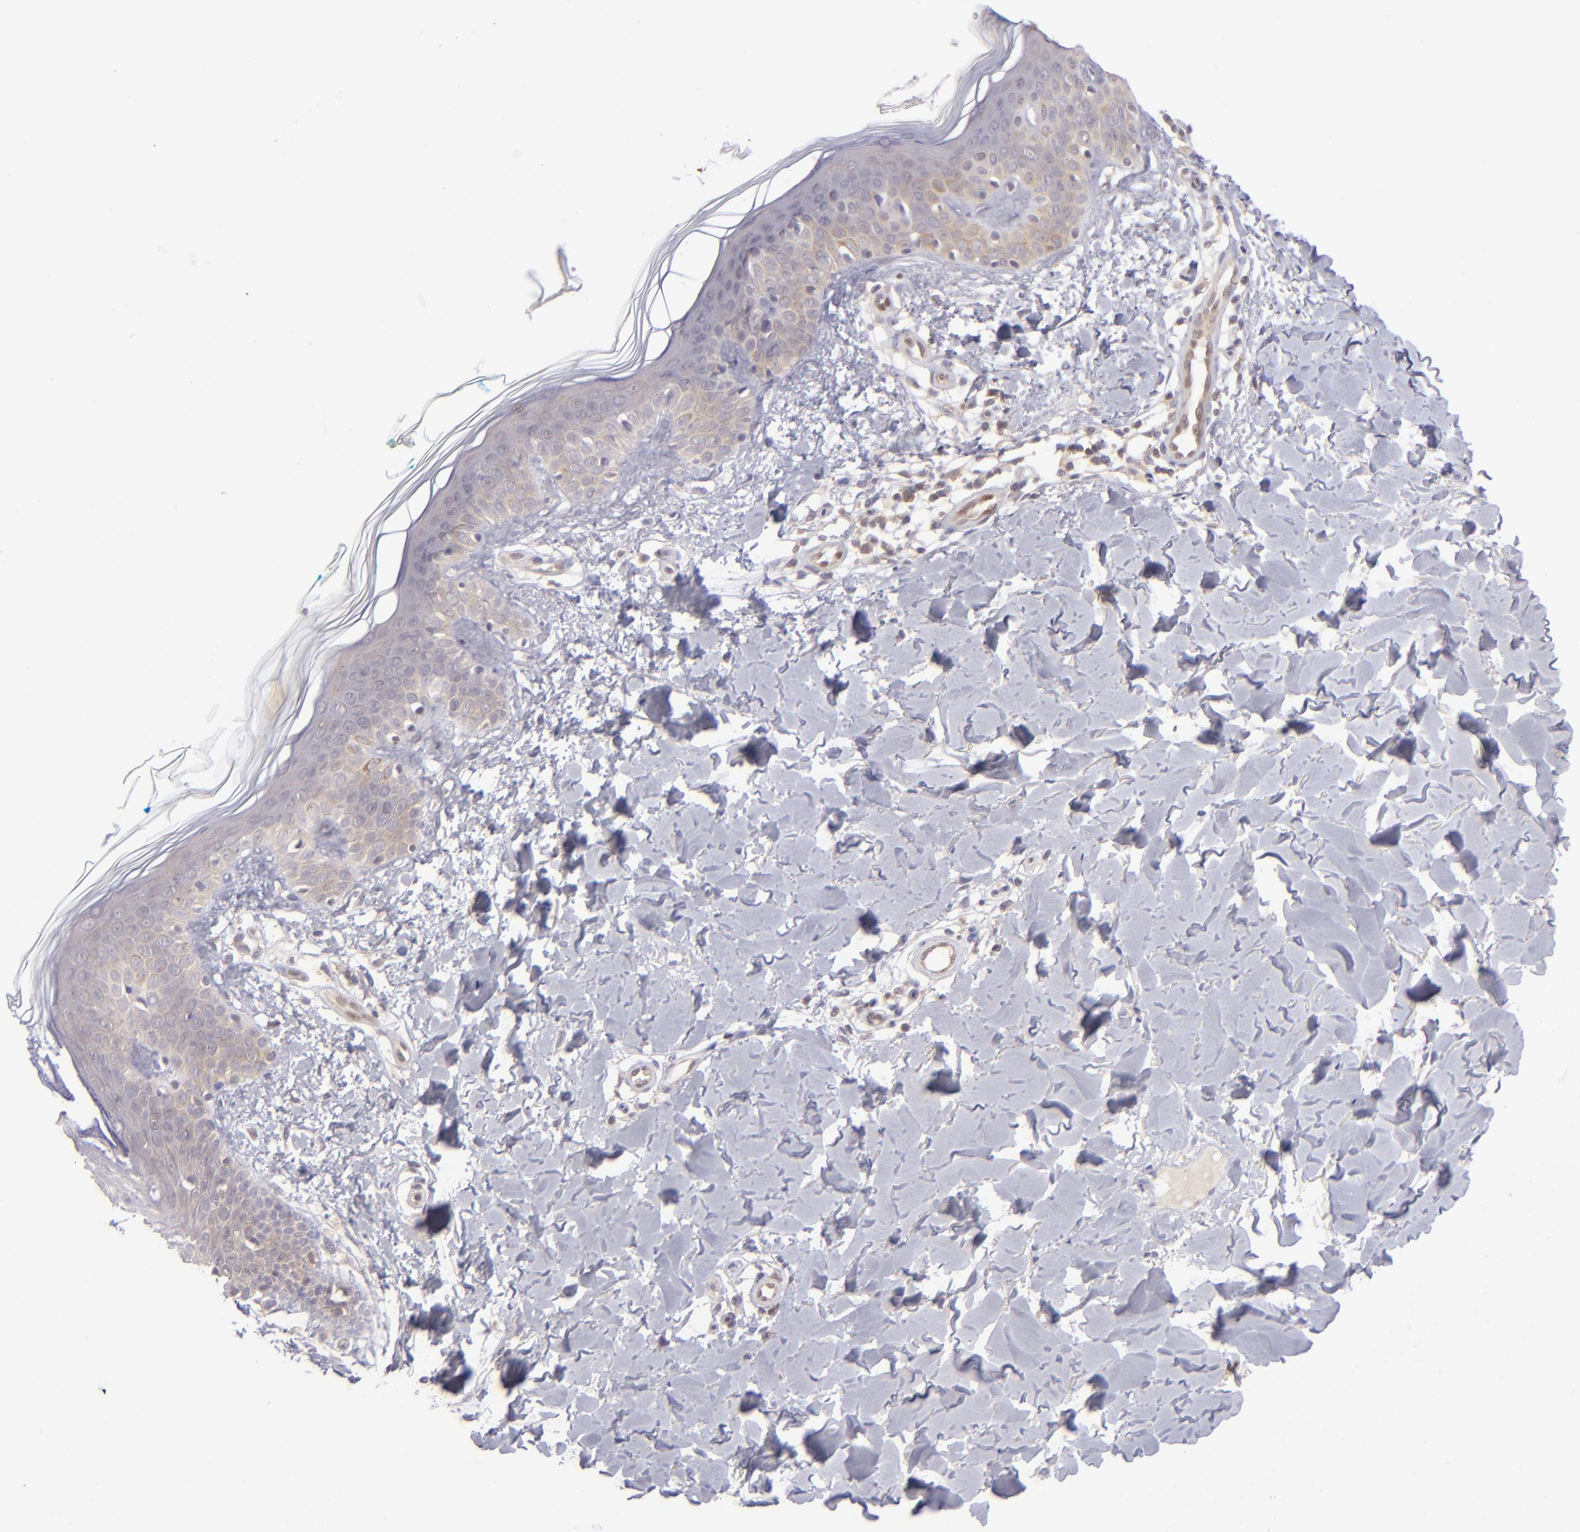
{"staining": {"intensity": "weak", "quantity": "25%-75%", "location": "cytoplasmic/membranous"}, "tissue": "skin", "cell_type": "Fibroblasts", "image_type": "normal", "snomed": [{"axis": "morphology", "description": "Normal tissue, NOS"}, {"axis": "topography", "description": "Skin"}], "caption": "IHC histopathology image of normal human skin stained for a protein (brown), which shows low levels of weak cytoplasmic/membranous staining in approximately 25%-75% of fibroblasts.", "gene": "PTPN13", "patient": {"sex": "male", "age": 32}}